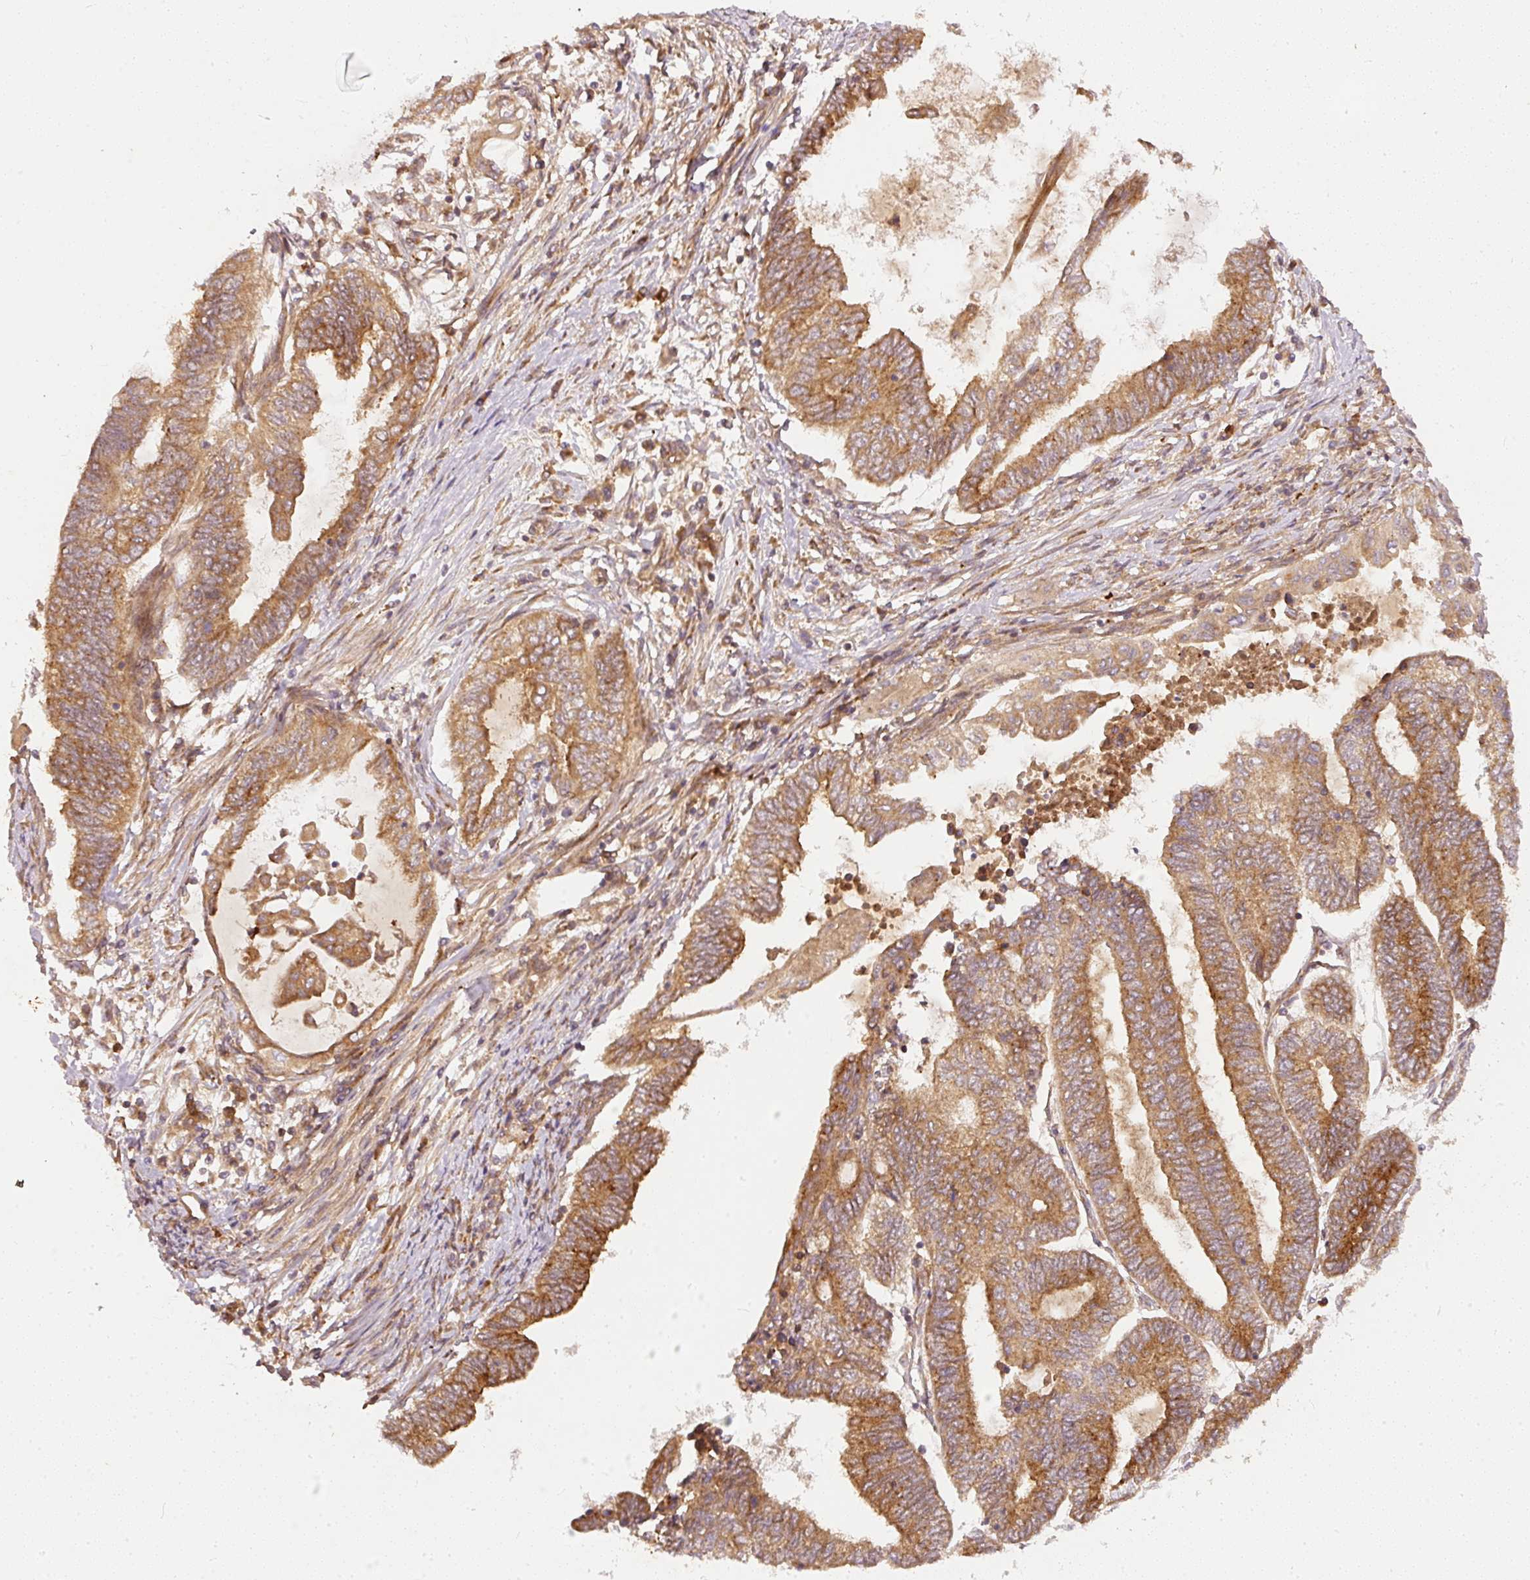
{"staining": {"intensity": "moderate", "quantity": ">75%", "location": "cytoplasmic/membranous"}, "tissue": "endometrial cancer", "cell_type": "Tumor cells", "image_type": "cancer", "snomed": [{"axis": "morphology", "description": "Adenocarcinoma, NOS"}, {"axis": "topography", "description": "Uterus"}, {"axis": "topography", "description": "Endometrium"}], "caption": "A brown stain labels moderate cytoplasmic/membranous staining of a protein in endometrial adenocarcinoma tumor cells. The staining was performed using DAB (3,3'-diaminobenzidine) to visualize the protein expression in brown, while the nuclei were stained in blue with hematoxylin (Magnification: 20x).", "gene": "ZNF580", "patient": {"sex": "female", "age": 70}}